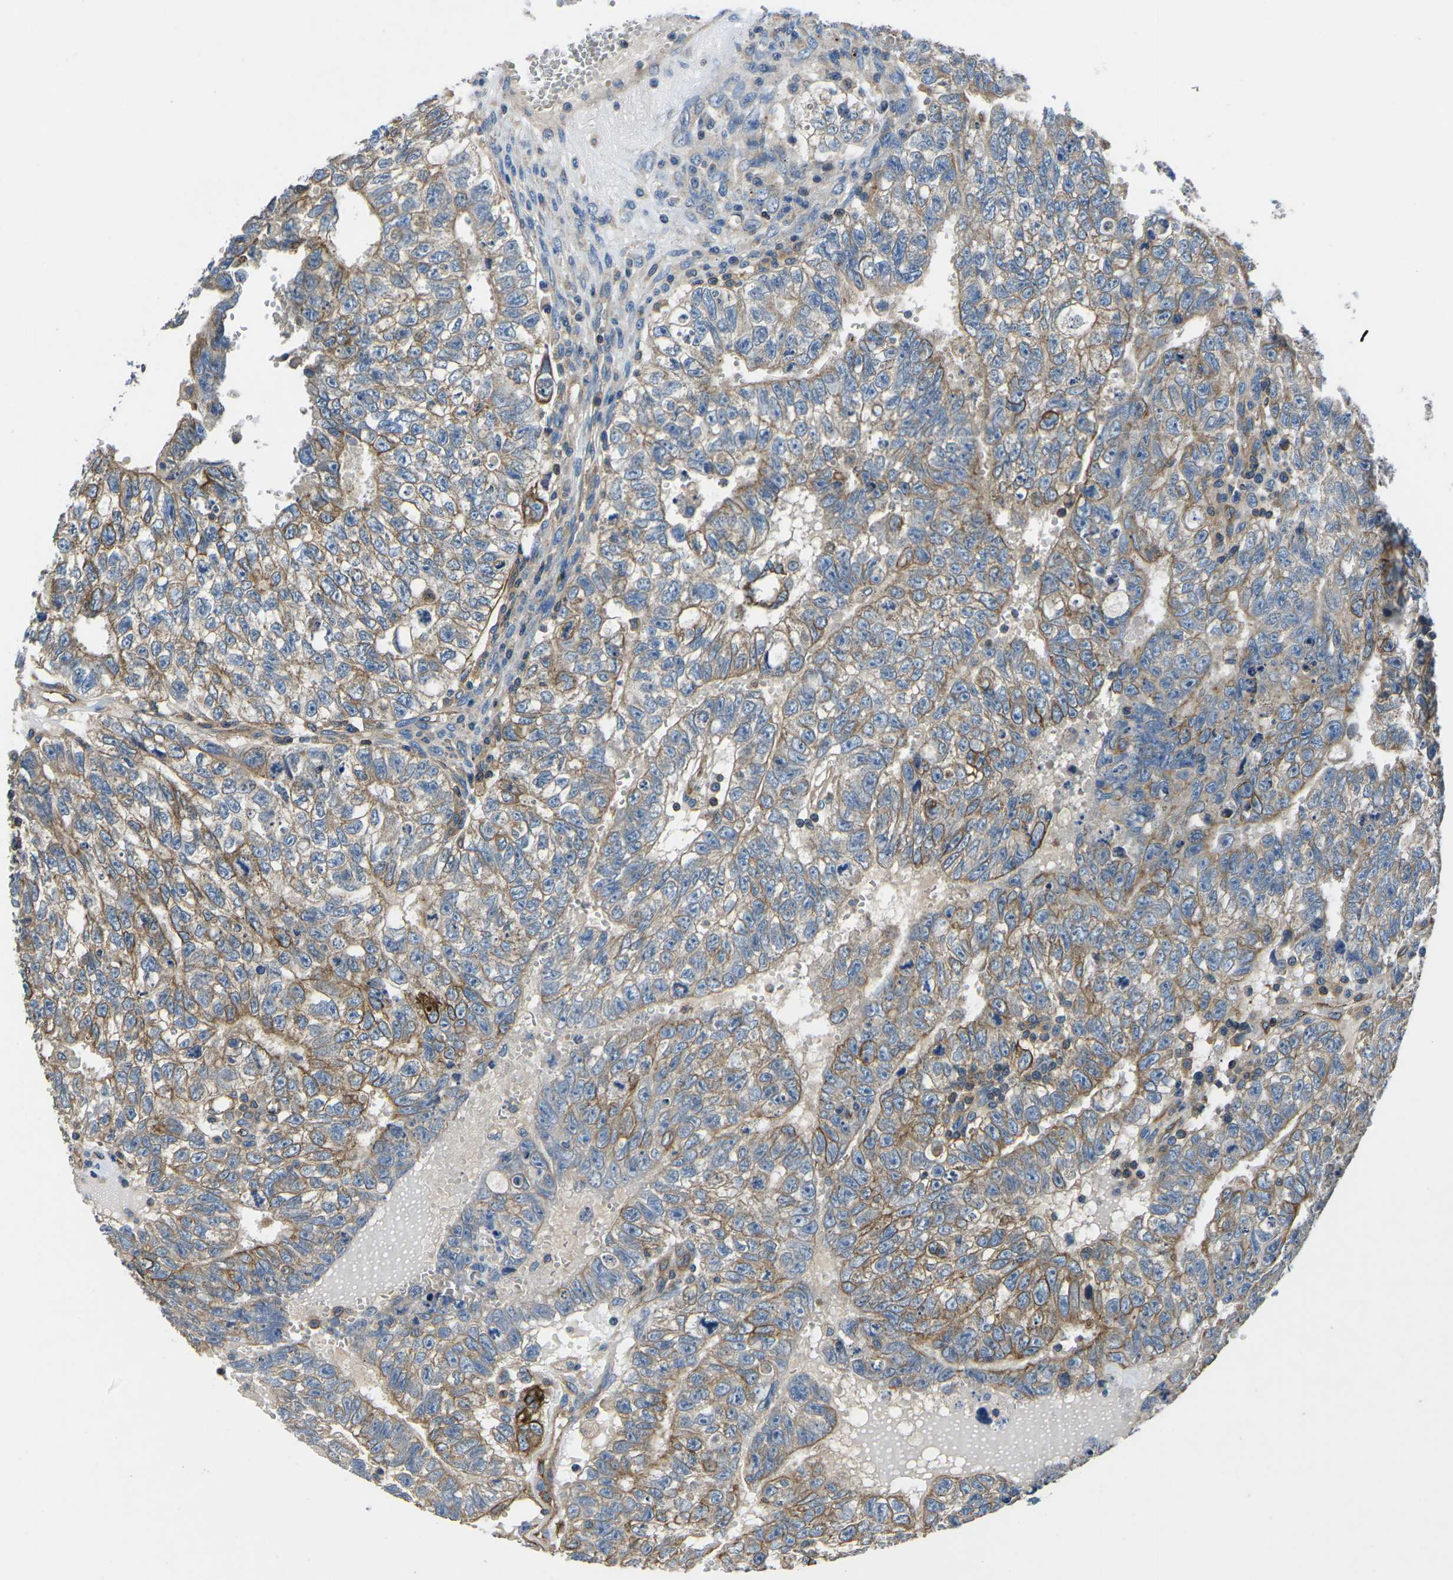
{"staining": {"intensity": "weak", "quantity": "25%-75%", "location": "cytoplasmic/membranous"}, "tissue": "testis cancer", "cell_type": "Tumor cells", "image_type": "cancer", "snomed": [{"axis": "morphology", "description": "Seminoma, NOS"}, {"axis": "morphology", "description": "Carcinoma, Embryonal, NOS"}, {"axis": "topography", "description": "Testis"}], "caption": "Testis cancer stained with a protein marker demonstrates weak staining in tumor cells.", "gene": "KCNJ15", "patient": {"sex": "male", "age": 38}}